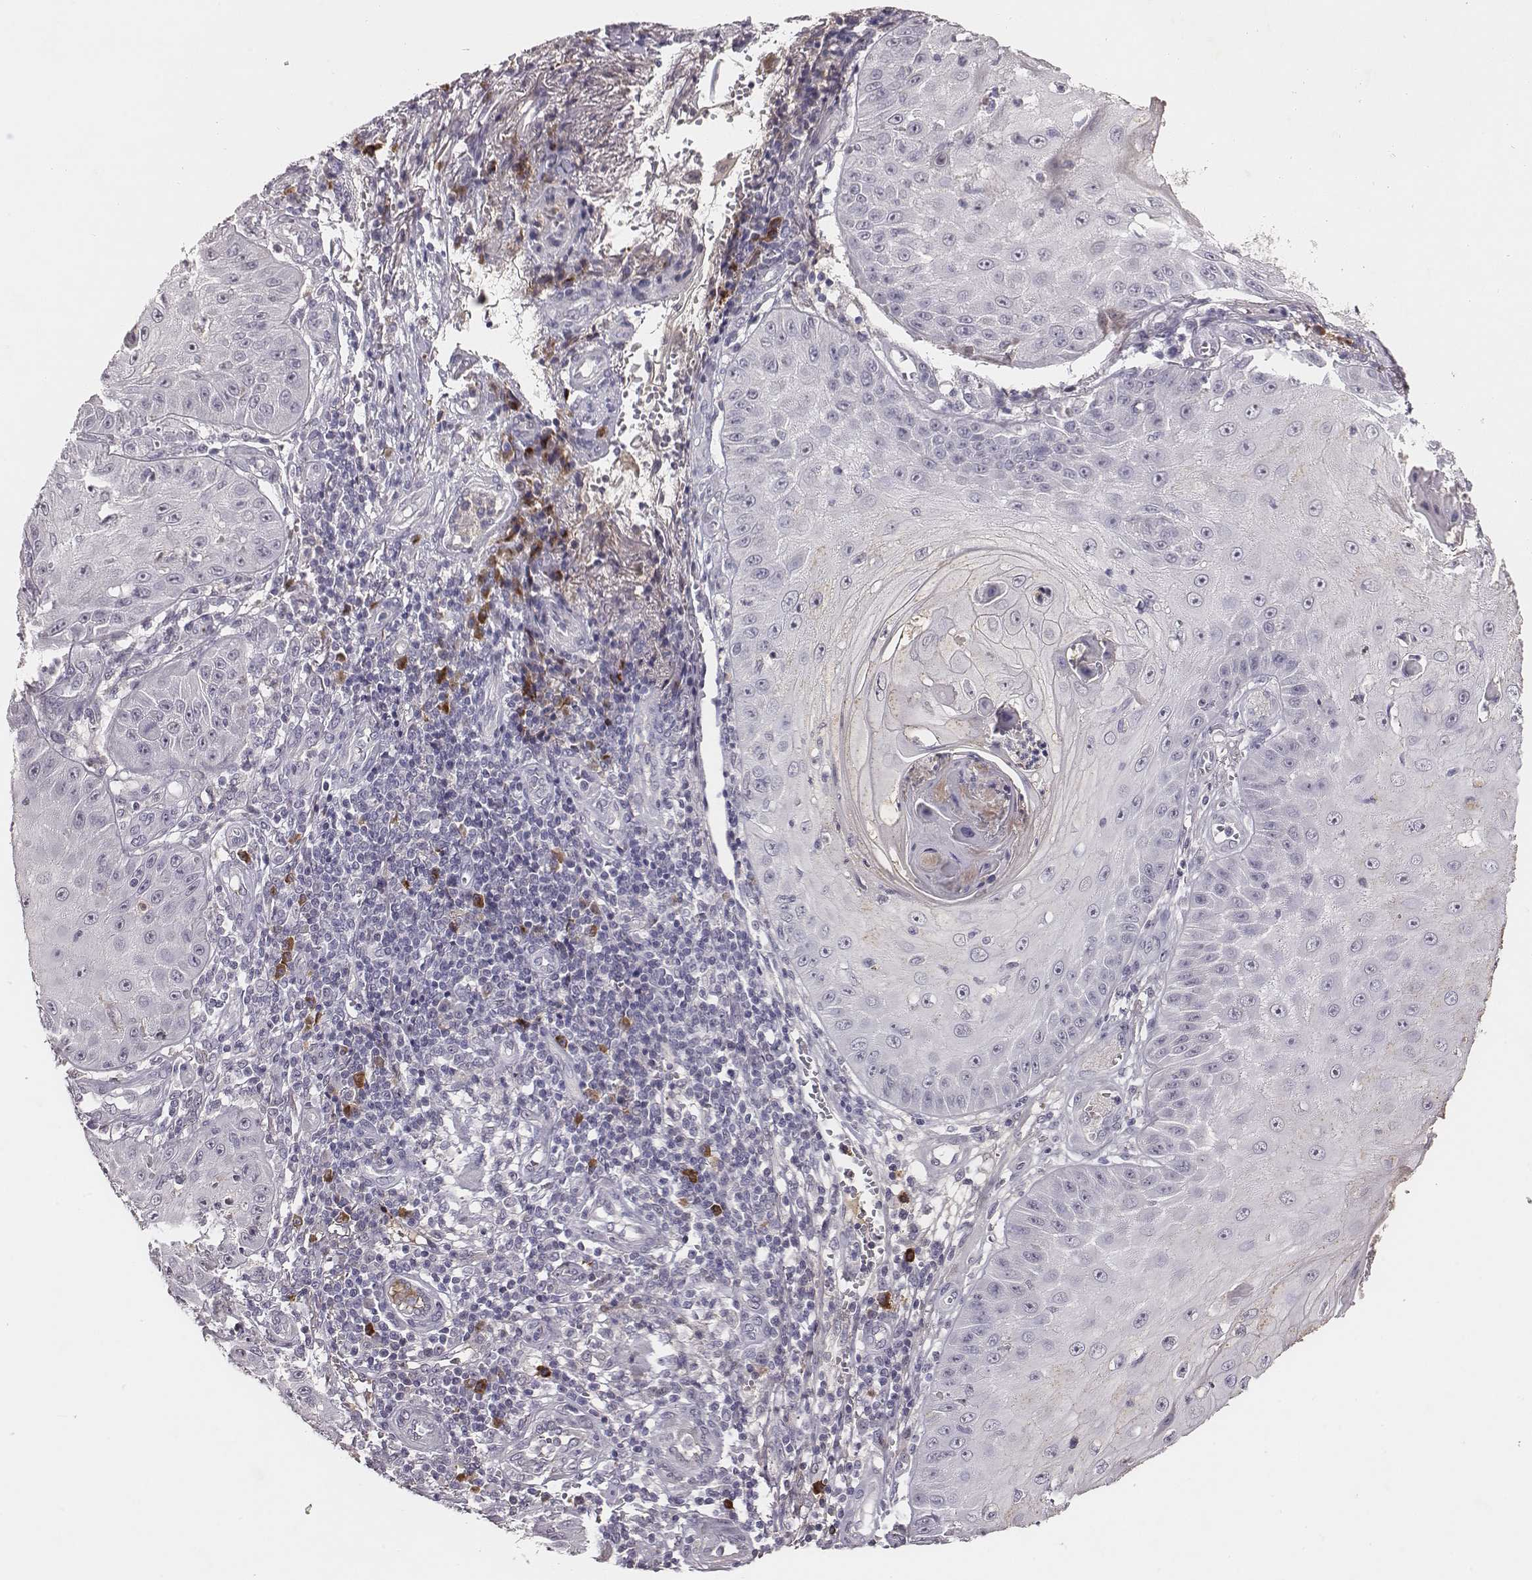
{"staining": {"intensity": "negative", "quantity": "none", "location": "none"}, "tissue": "skin cancer", "cell_type": "Tumor cells", "image_type": "cancer", "snomed": [{"axis": "morphology", "description": "Squamous cell carcinoma, NOS"}, {"axis": "topography", "description": "Skin"}], "caption": "Skin cancer (squamous cell carcinoma) was stained to show a protein in brown. There is no significant expression in tumor cells.", "gene": "SLC22A6", "patient": {"sex": "male", "age": 70}}